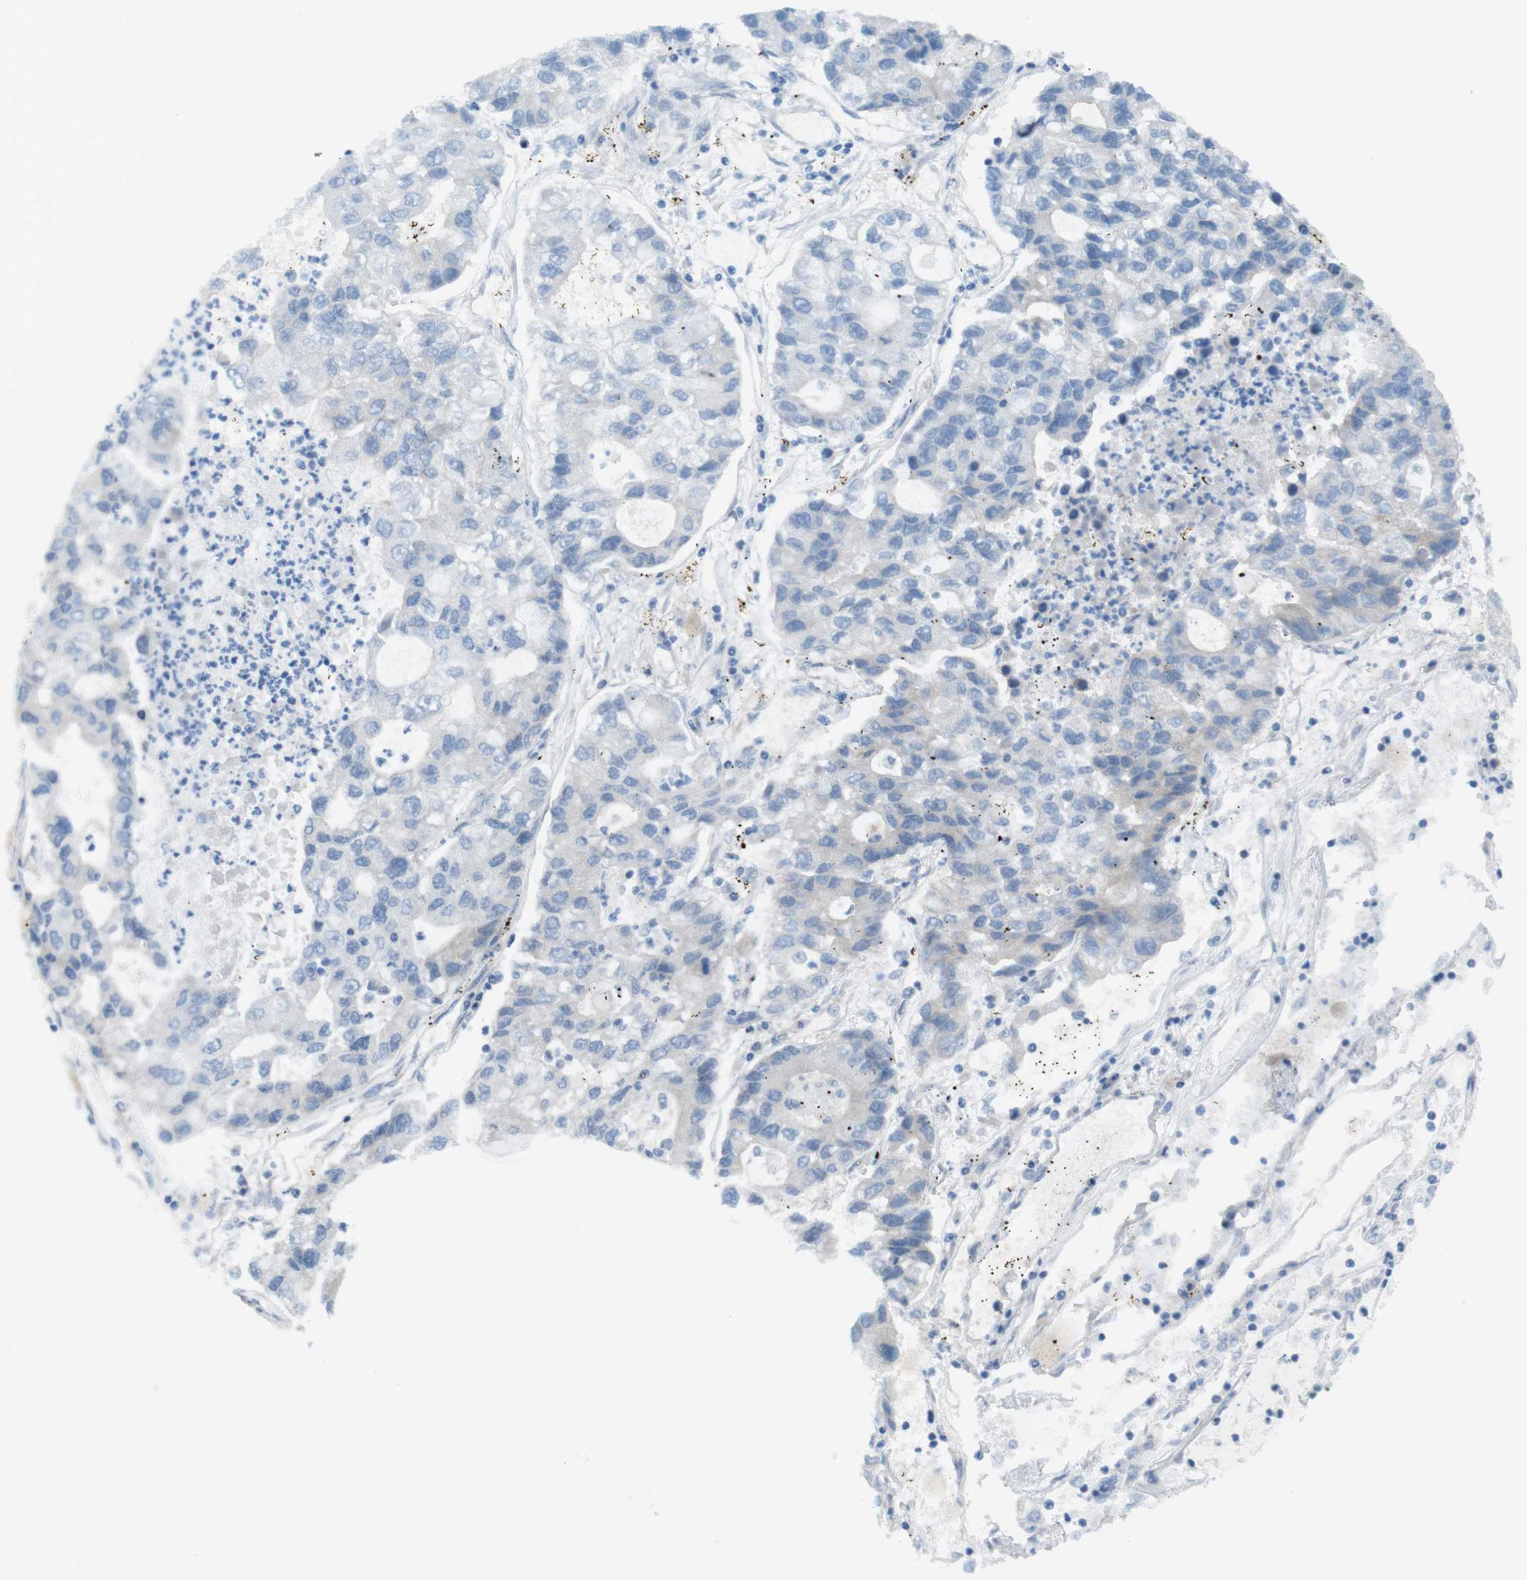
{"staining": {"intensity": "negative", "quantity": "none", "location": "none"}, "tissue": "lung cancer", "cell_type": "Tumor cells", "image_type": "cancer", "snomed": [{"axis": "morphology", "description": "Adenocarcinoma, NOS"}, {"axis": "topography", "description": "Lung"}], "caption": "Immunohistochemical staining of human lung adenocarcinoma reveals no significant expression in tumor cells.", "gene": "MTHFD1", "patient": {"sex": "female", "age": 51}}